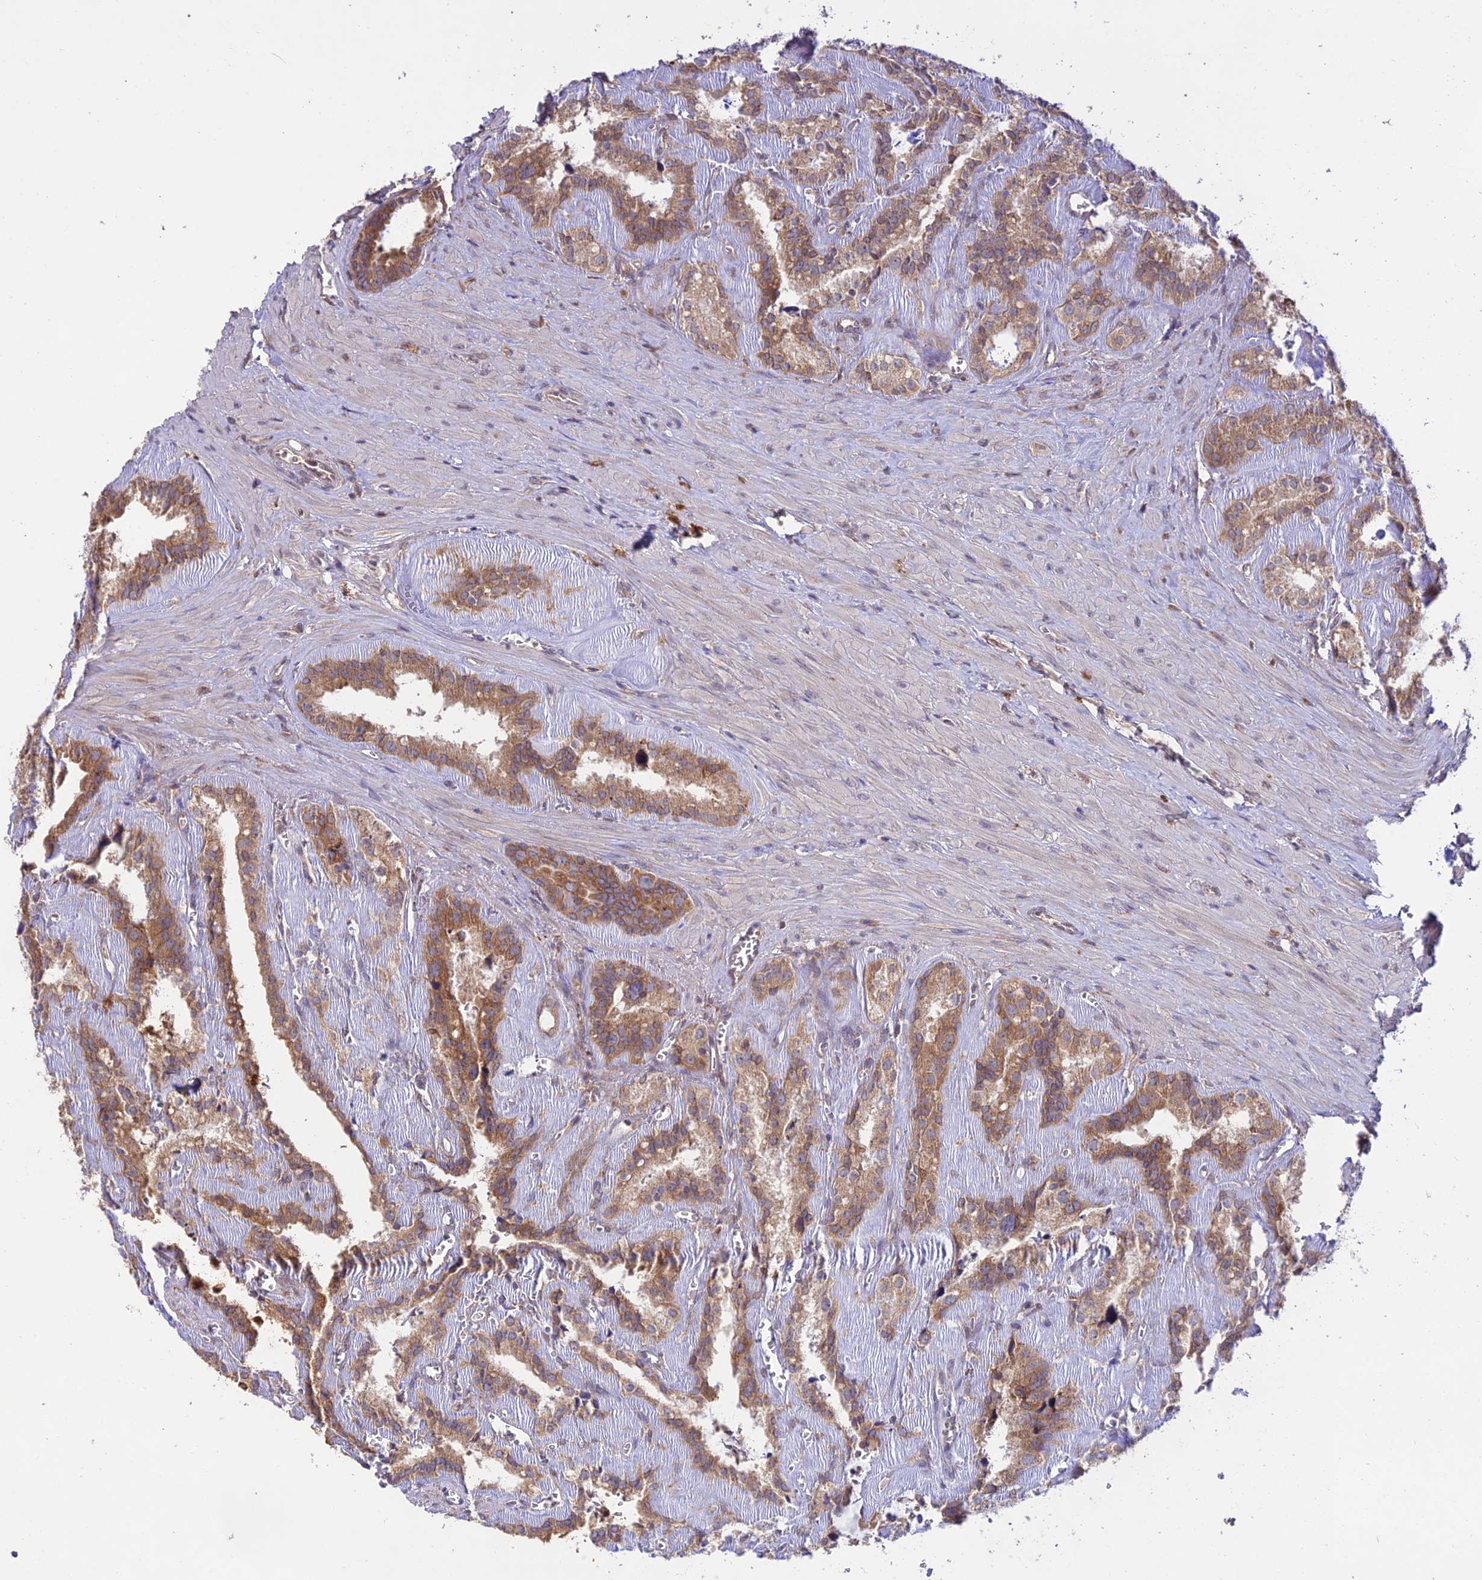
{"staining": {"intensity": "moderate", "quantity": ">75%", "location": "cytoplasmic/membranous"}, "tissue": "seminal vesicle", "cell_type": "Glandular cells", "image_type": "normal", "snomed": [{"axis": "morphology", "description": "Normal tissue, NOS"}, {"axis": "topography", "description": "Prostate"}, {"axis": "topography", "description": "Seminal veicle"}], "caption": "Immunohistochemistry (IHC) (DAB (3,3'-diaminobenzidine)) staining of unremarkable seminal vesicle exhibits moderate cytoplasmic/membranous protein positivity in approximately >75% of glandular cells. (DAB (3,3'-diaminobenzidine) IHC, brown staining for protein, blue staining for nuclei).", "gene": "TMEM259", "patient": {"sex": "male", "age": 59}}